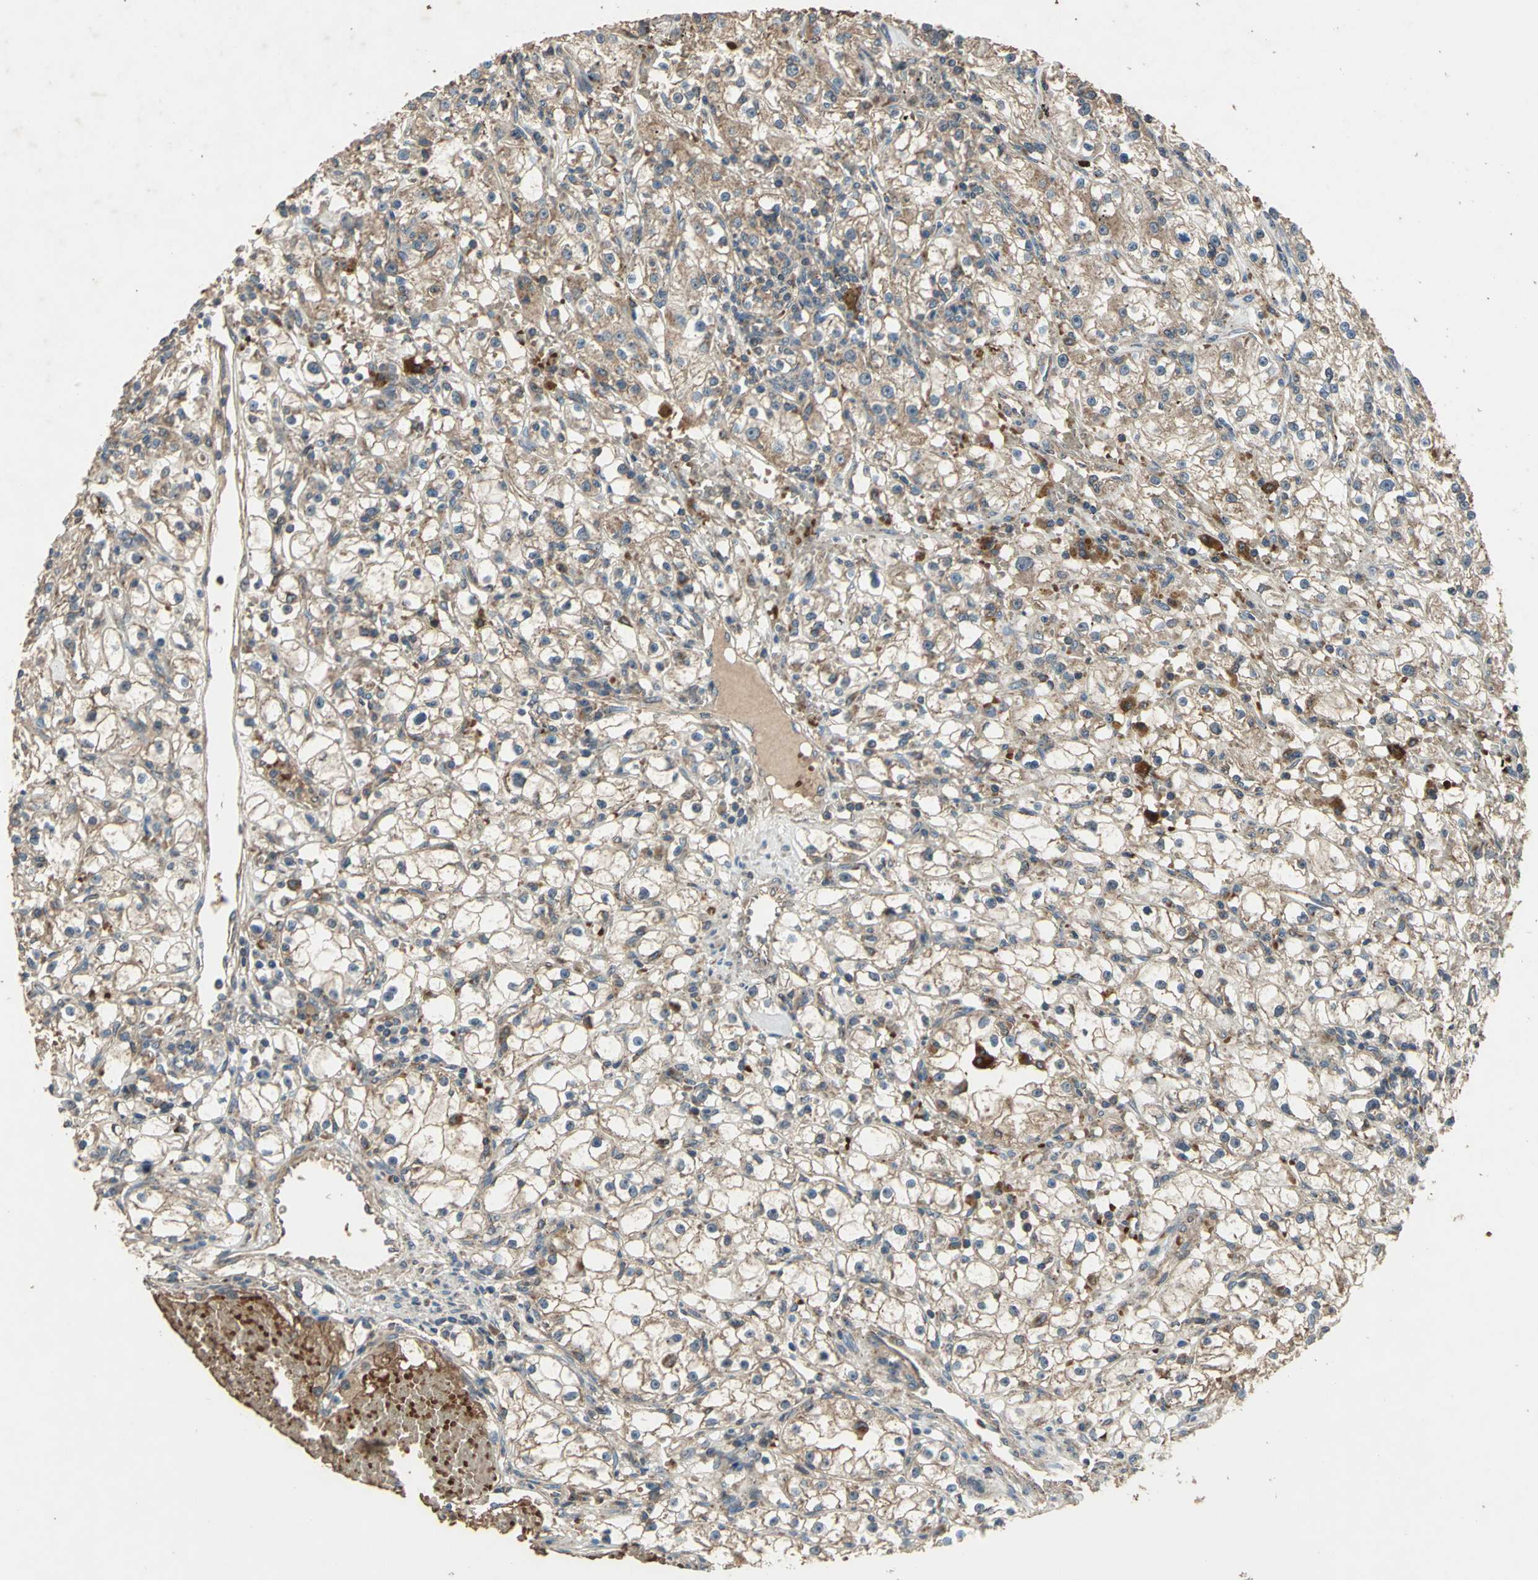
{"staining": {"intensity": "moderate", "quantity": ">75%", "location": "cytoplasmic/membranous"}, "tissue": "renal cancer", "cell_type": "Tumor cells", "image_type": "cancer", "snomed": [{"axis": "morphology", "description": "Adenocarcinoma, NOS"}, {"axis": "topography", "description": "Kidney"}], "caption": "High-magnification brightfield microscopy of adenocarcinoma (renal) stained with DAB (3,3'-diaminobenzidine) (brown) and counterstained with hematoxylin (blue). tumor cells exhibit moderate cytoplasmic/membranous staining is present in about>75% of cells.", "gene": "POLRMT", "patient": {"sex": "male", "age": 56}}